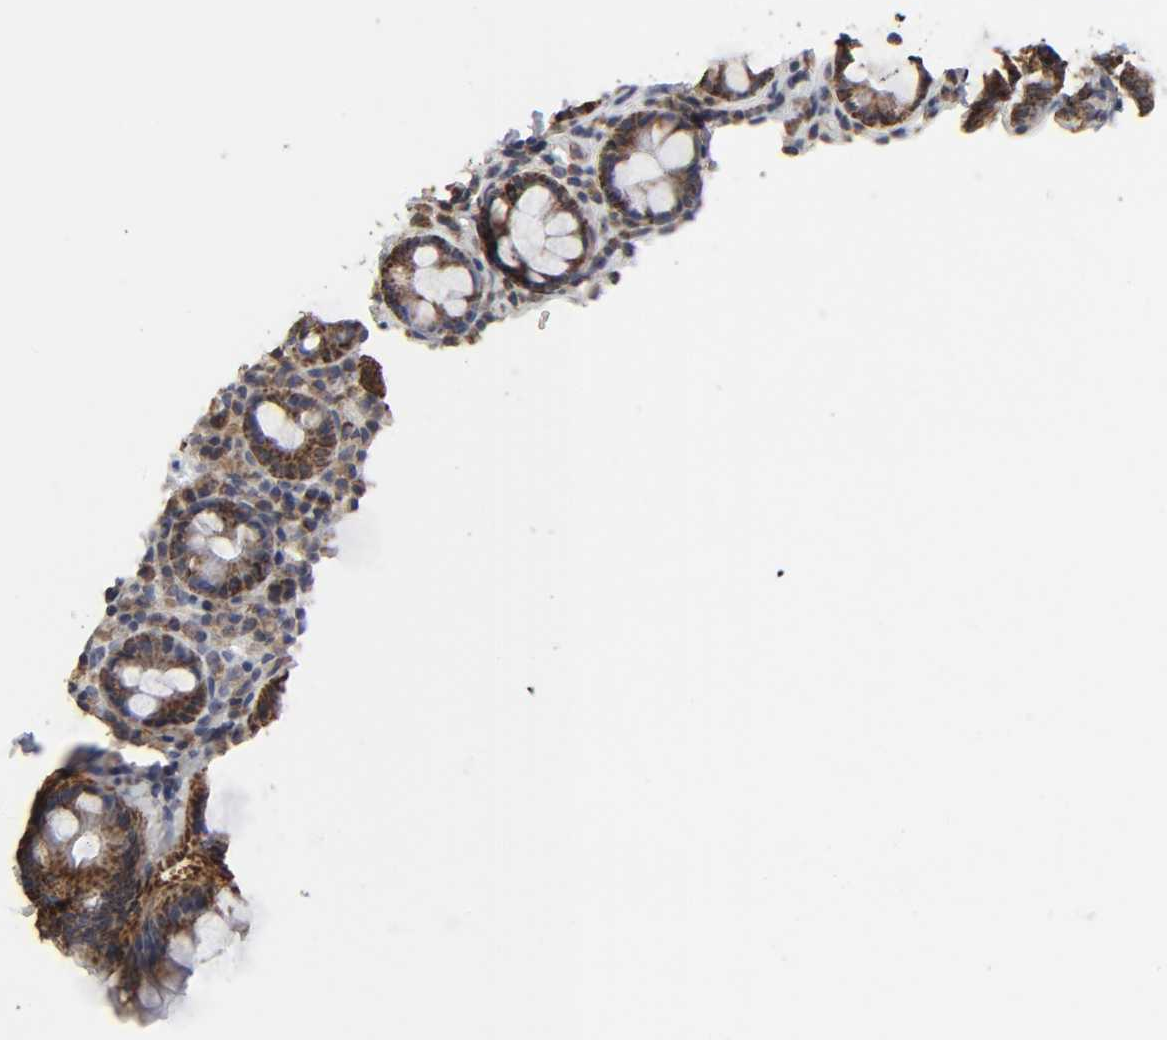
{"staining": {"intensity": "strong", "quantity": ">75%", "location": "cytoplasmic/membranous"}, "tissue": "rectum", "cell_type": "Glandular cells", "image_type": "normal", "snomed": [{"axis": "morphology", "description": "Normal tissue, NOS"}, {"axis": "topography", "description": "Rectum"}], "caption": "A high-resolution photomicrograph shows IHC staining of benign rectum, which shows strong cytoplasmic/membranous expression in approximately >75% of glandular cells. The staining was performed using DAB, with brown indicating positive protein expression. Nuclei are stained blue with hematoxylin.", "gene": "COX6B1", "patient": {"sex": "male", "age": 92}}